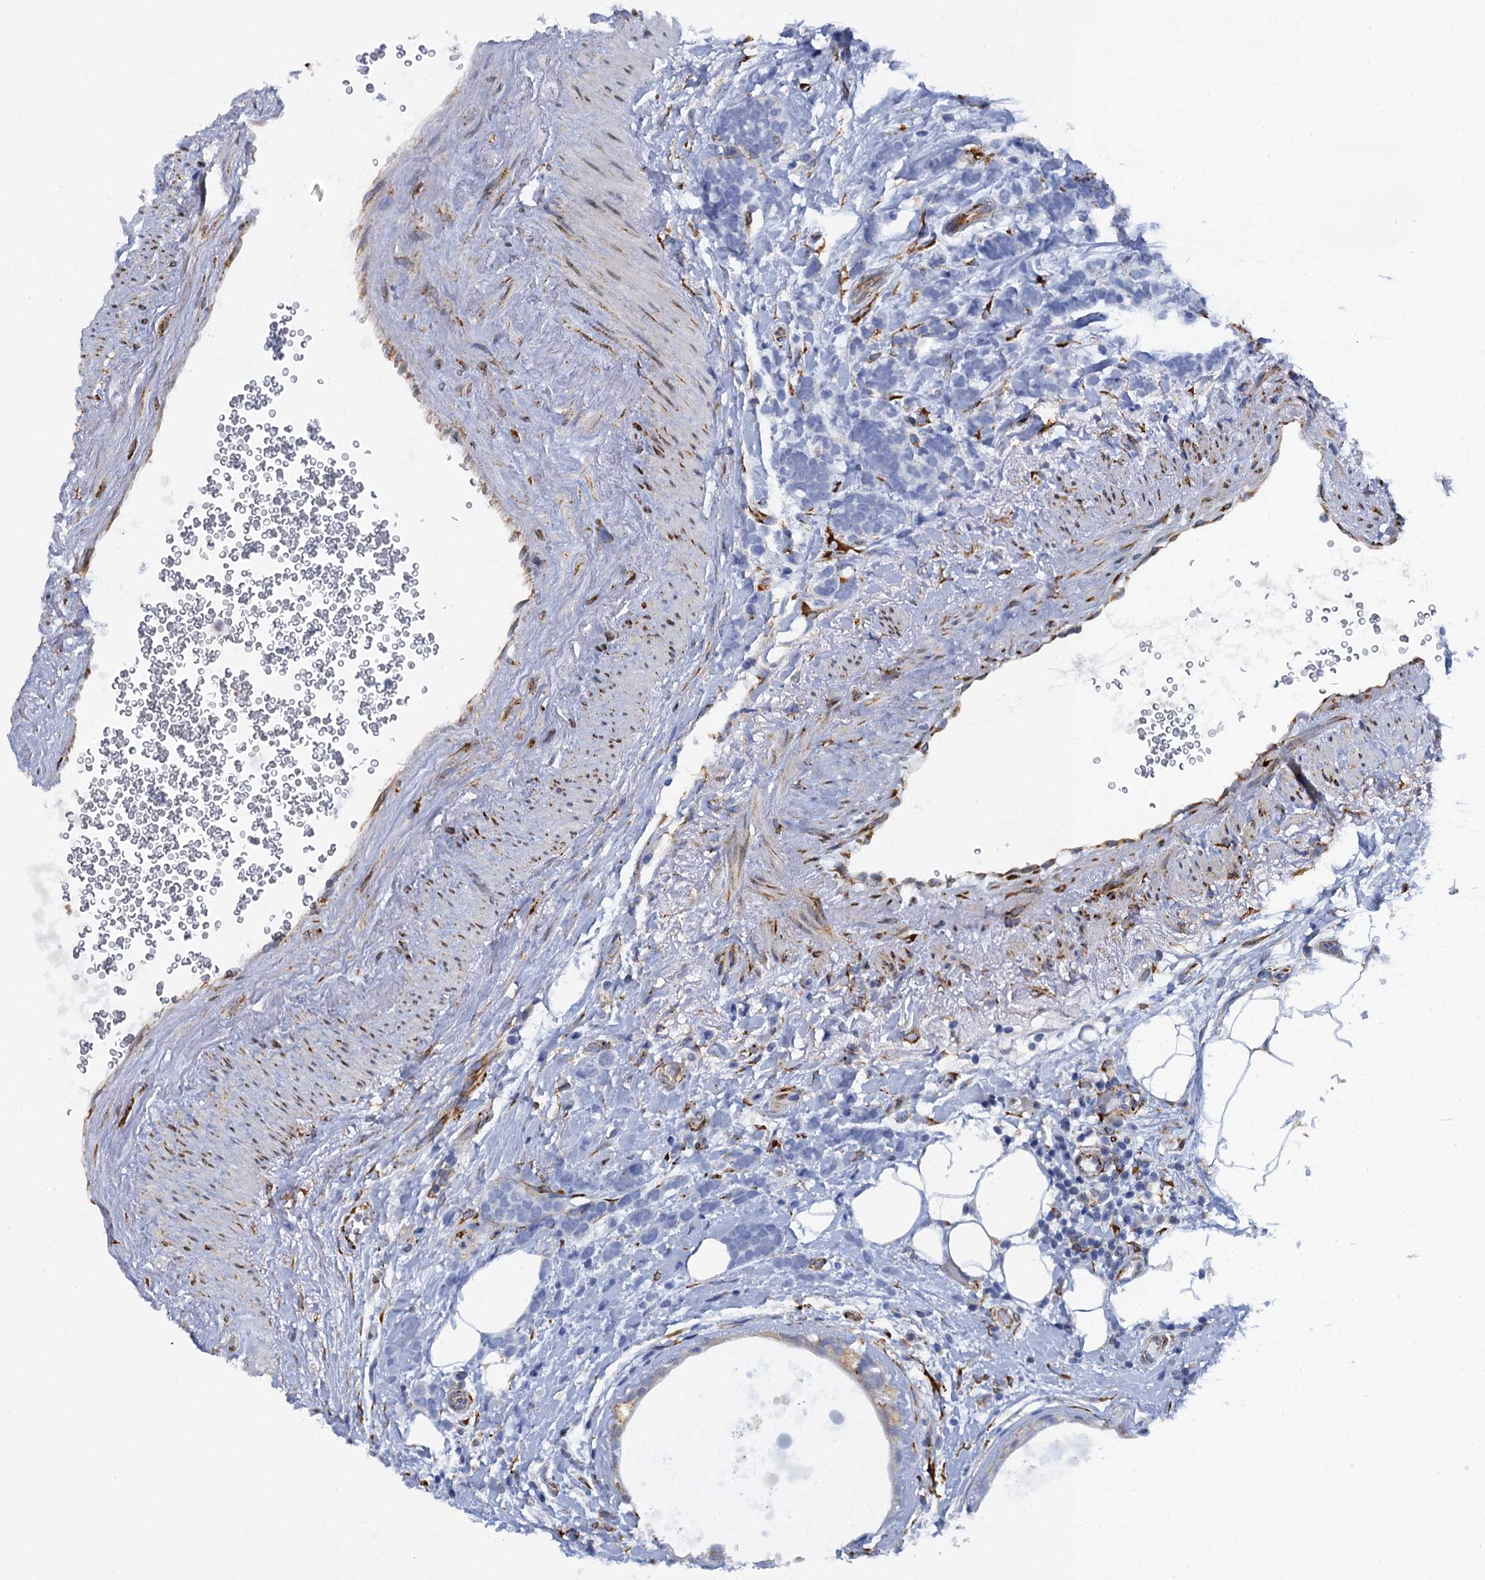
{"staining": {"intensity": "negative", "quantity": "none", "location": "none"}, "tissue": "breast cancer", "cell_type": "Tumor cells", "image_type": "cancer", "snomed": [{"axis": "morphology", "description": "Lobular carcinoma"}, {"axis": "topography", "description": "Breast"}], "caption": "This is a photomicrograph of immunohistochemistry (IHC) staining of breast cancer (lobular carcinoma), which shows no positivity in tumor cells.", "gene": "POGLUT3", "patient": {"sex": "female", "age": 58}}